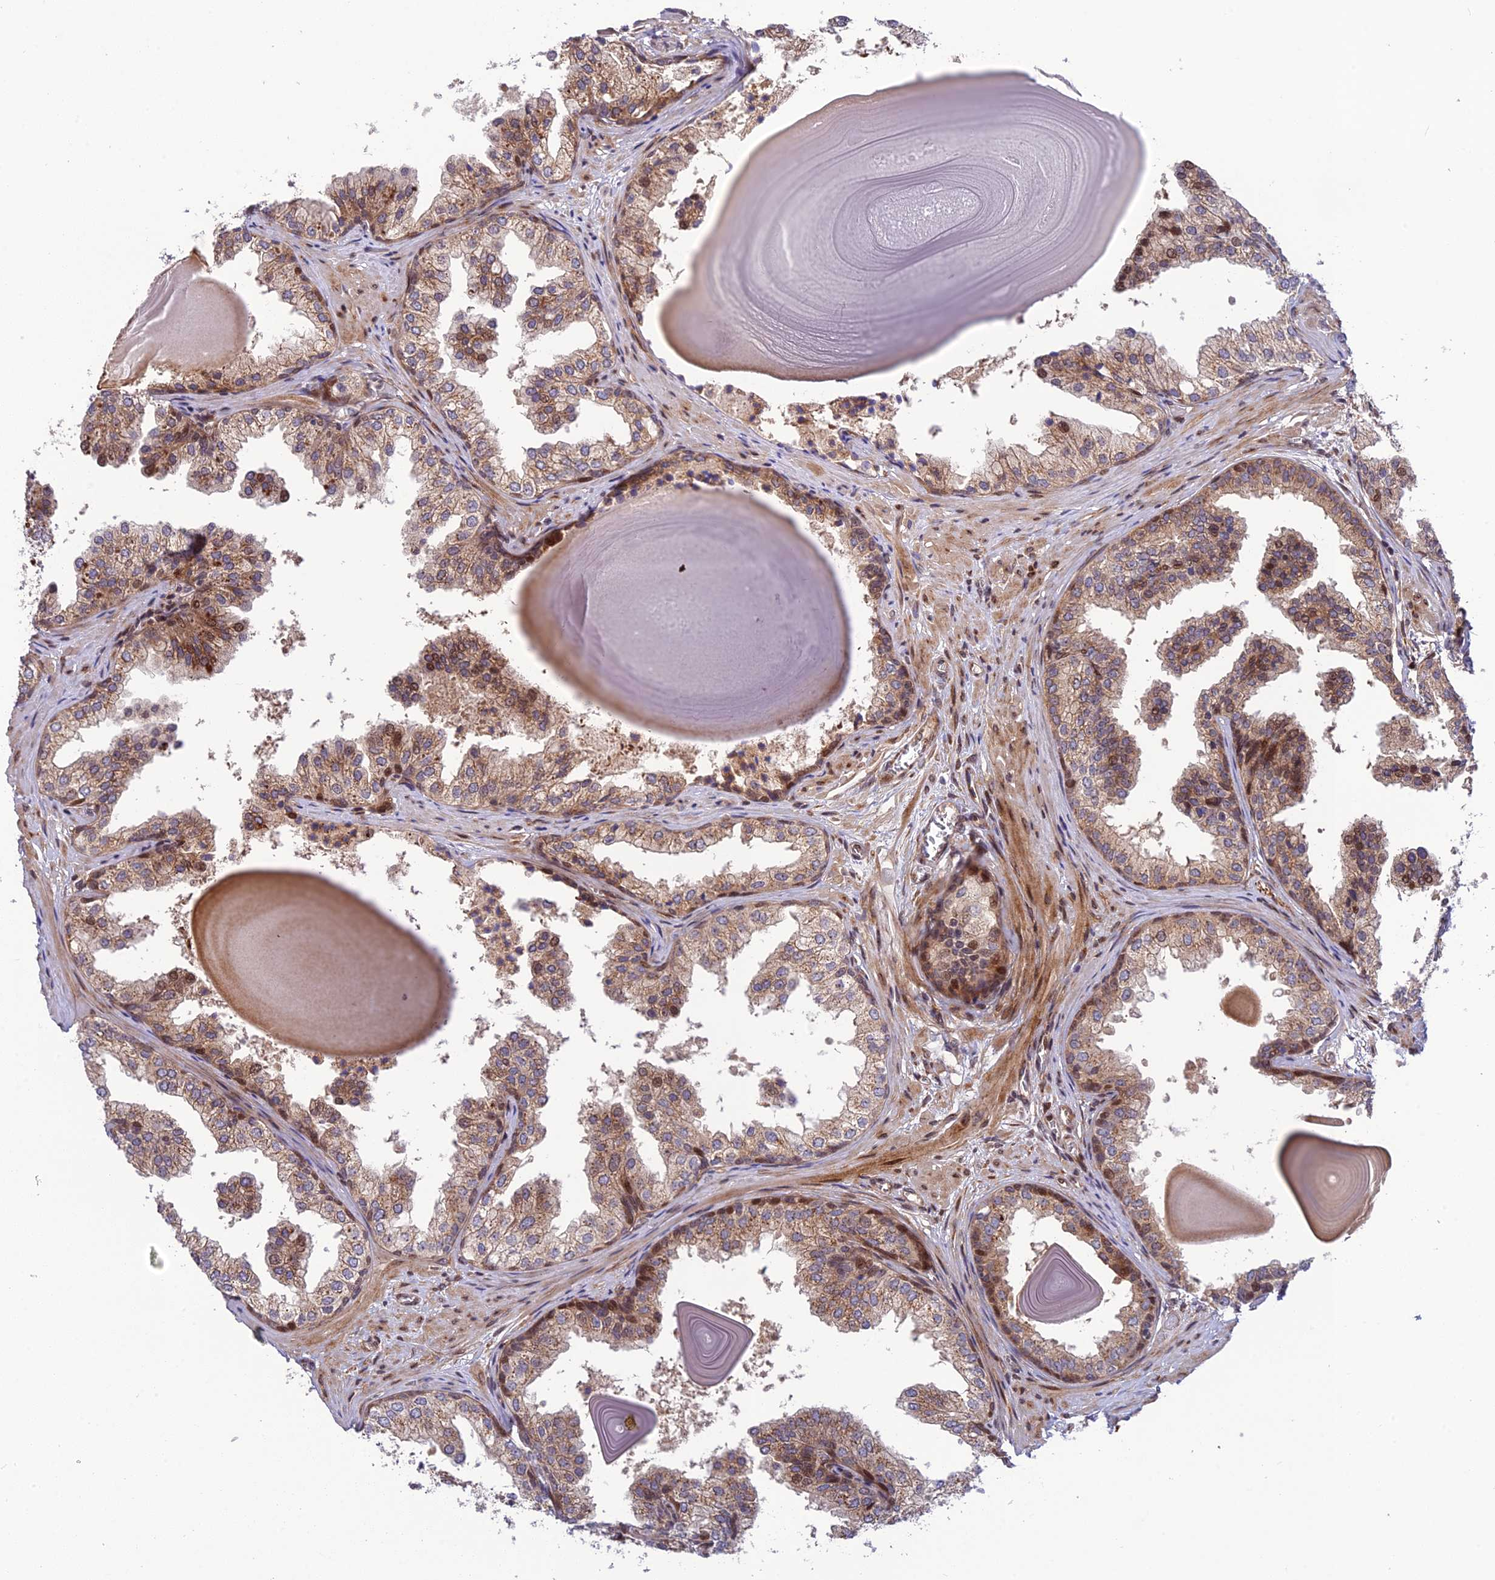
{"staining": {"intensity": "moderate", "quantity": "25%-75%", "location": "cytoplasmic/membranous,nuclear"}, "tissue": "prostate", "cell_type": "Glandular cells", "image_type": "normal", "snomed": [{"axis": "morphology", "description": "Normal tissue, NOS"}, {"axis": "topography", "description": "Prostate"}], "caption": "Human prostate stained with a brown dye demonstrates moderate cytoplasmic/membranous,nuclear positive staining in approximately 25%-75% of glandular cells.", "gene": "SMIM7", "patient": {"sex": "male", "age": 48}}